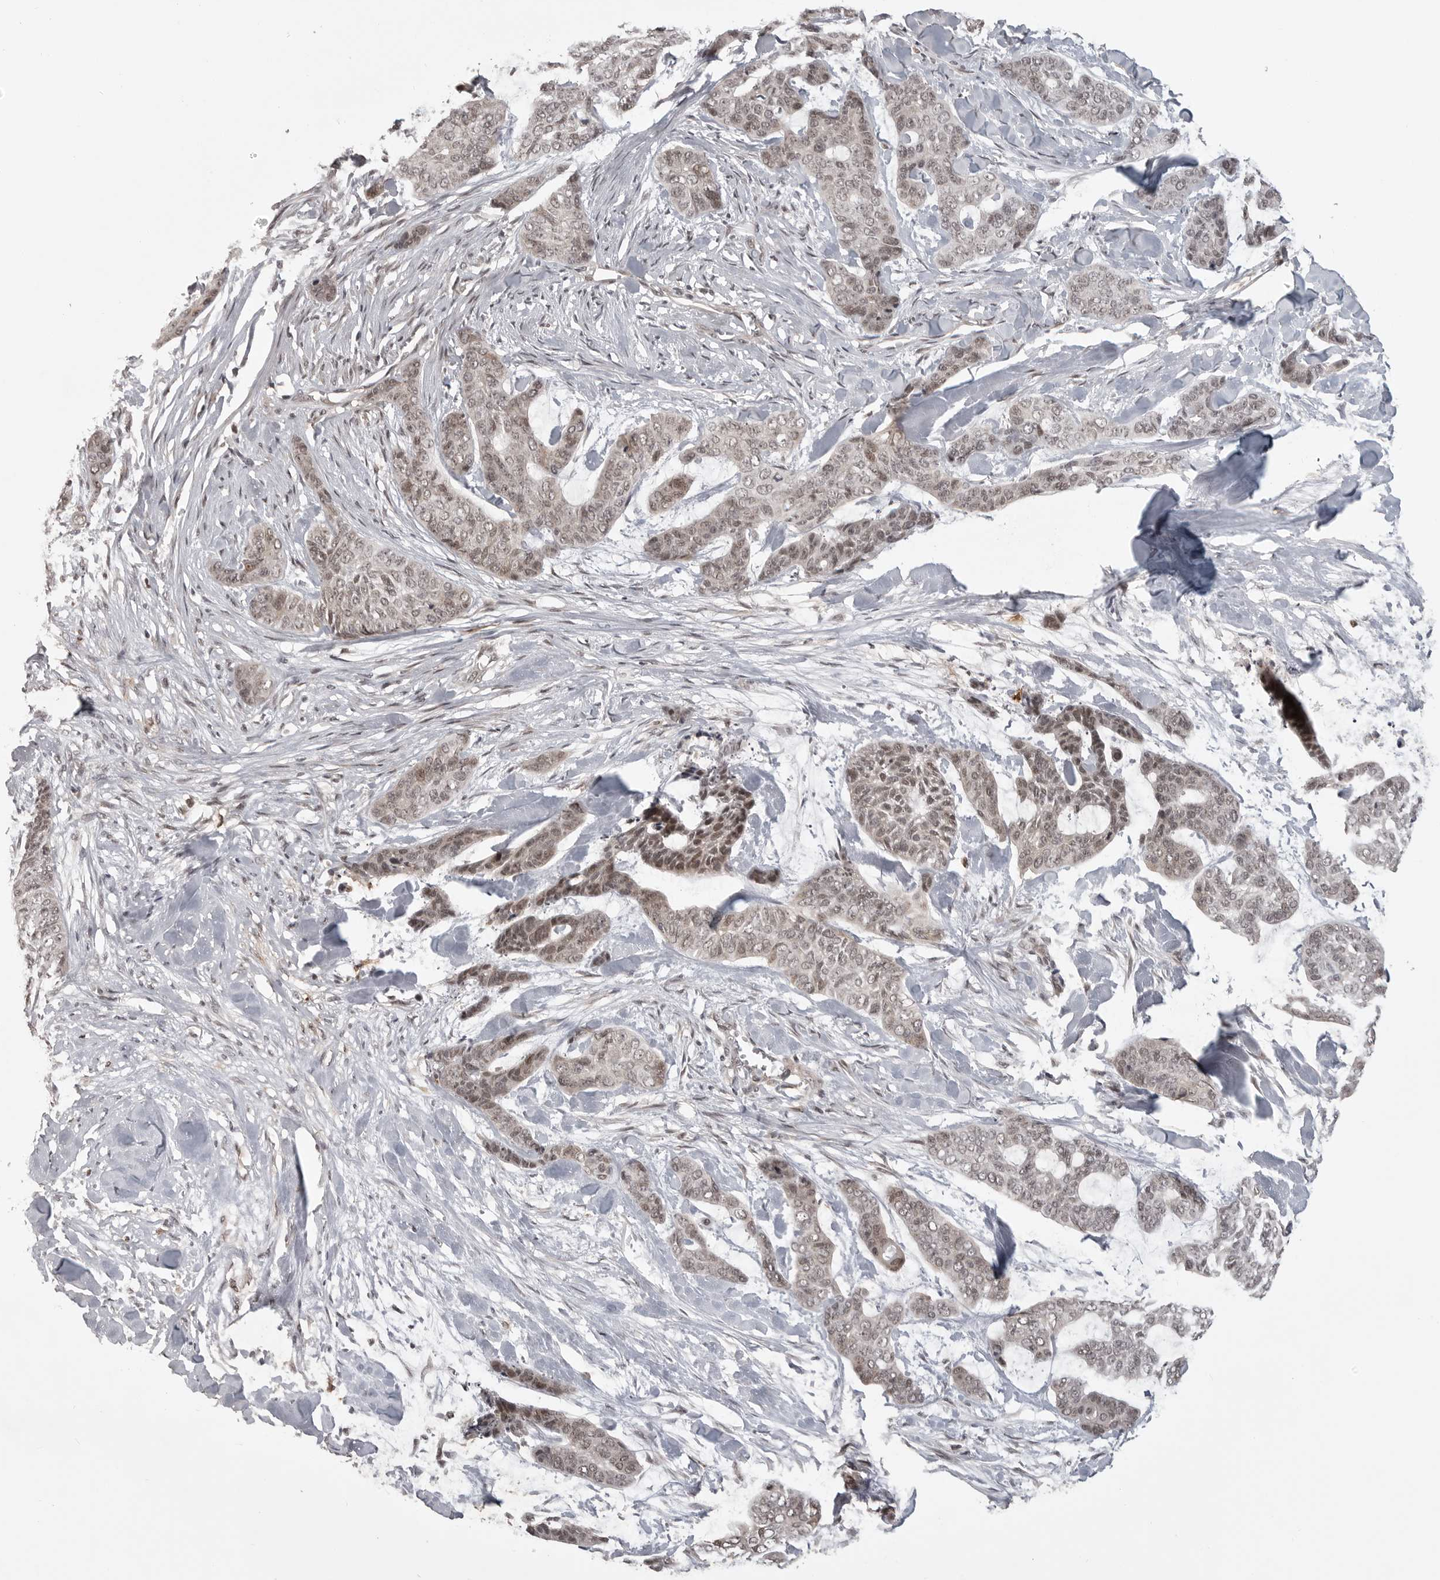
{"staining": {"intensity": "weak", "quantity": "25%-75%", "location": "nuclear"}, "tissue": "skin cancer", "cell_type": "Tumor cells", "image_type": "cancer", "snomed": [{"axis": "morphology", "description": "Basal cell carcinoma"}, {"axis": "topography", "description": "Skin"}], "caption": "Immunohistochemistry (IHC) of human skin cancer shows low levels of weak nuclear staining in approximately 25%-75% of tumor cells.", "gene": "PEG3", "patient": {"sex": "female", "age": 64}}